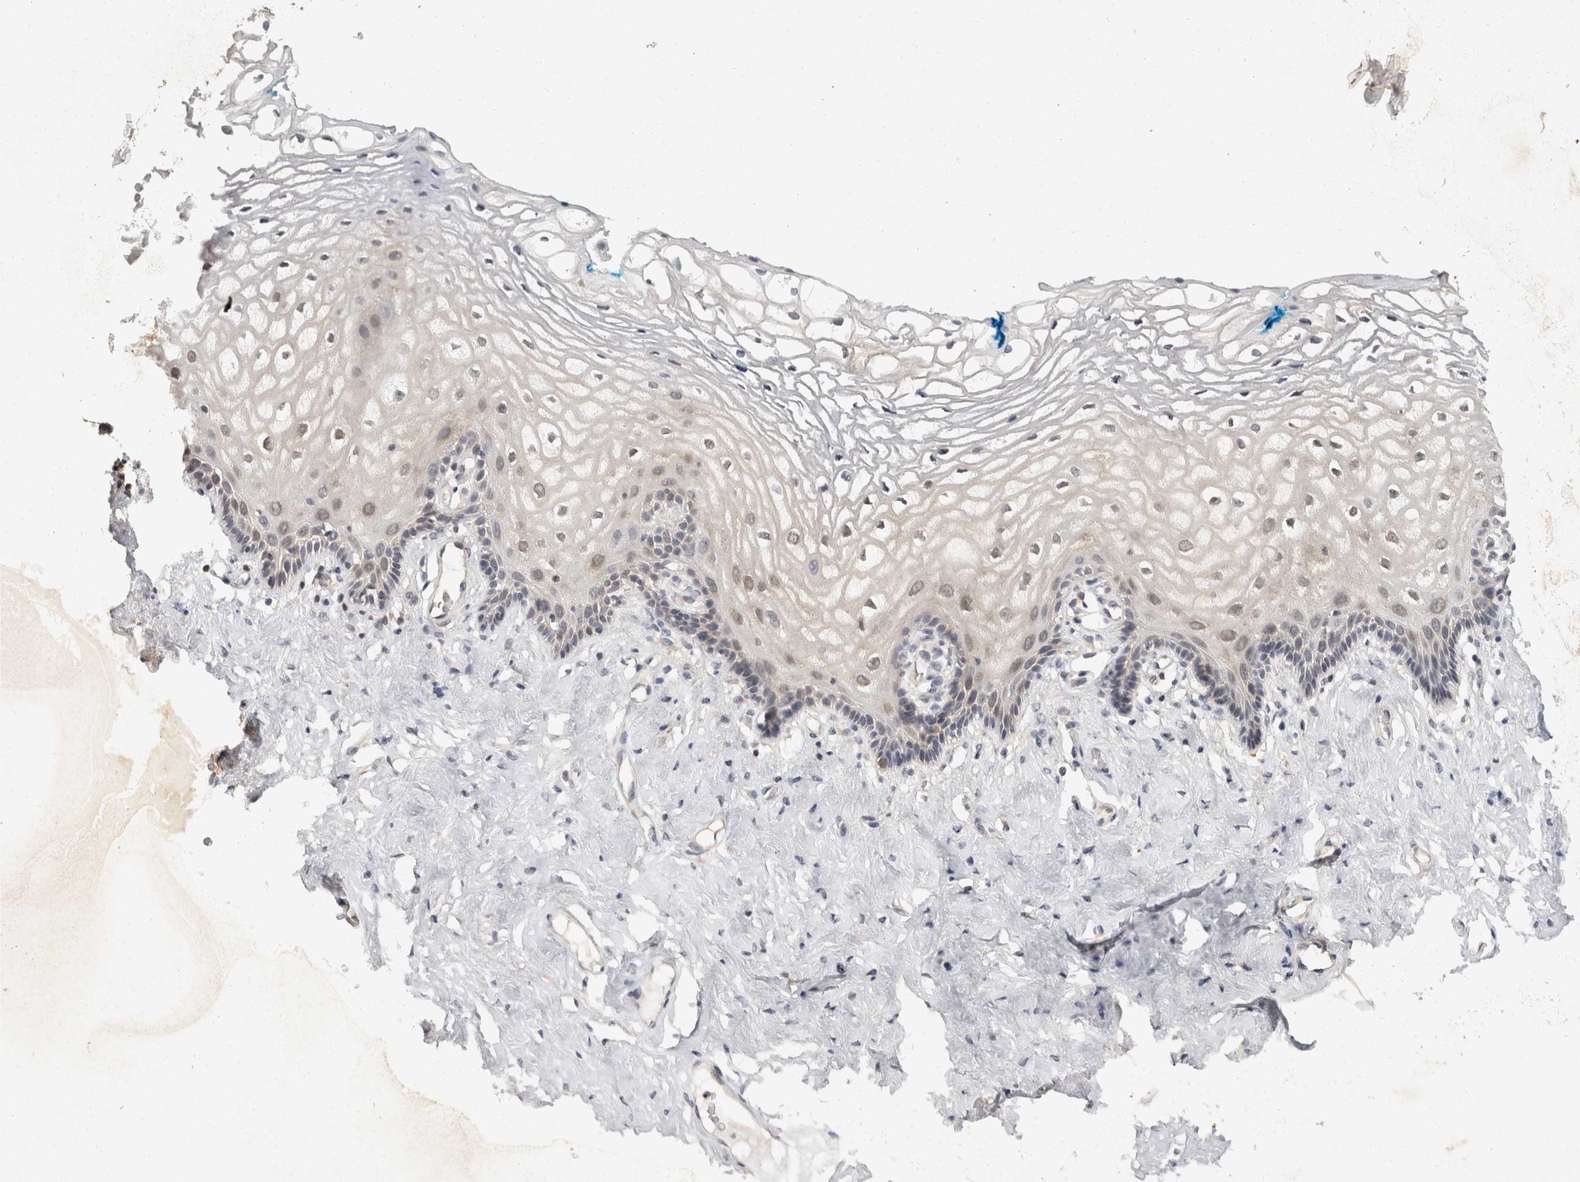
{"staining": {"intensity": "moderate", "quantity": "<25%", "location": "nuclear"}, "tissue": "vagina", "cell_type": "Squamous epithelial cells", "image_type": "normal", "snomed": [{"axis": "morphology", "description": "Normal tissue, NOS"}, {"axis": "morphology", "description": "Adenocarcinoma, NOS"}, {"axis": "topography", "description": "Rectum"}, {"axis": "topography", "description": "Vagina"}], "caption": "Approximately <25% of squamous epithelial cells in normal human vagina demonstrate moderate nuclear protein positivity as visualized by brown immunohistochemical staining.", "gene": "ACAT2", "patient": {"sex": "female", "age": 71}}